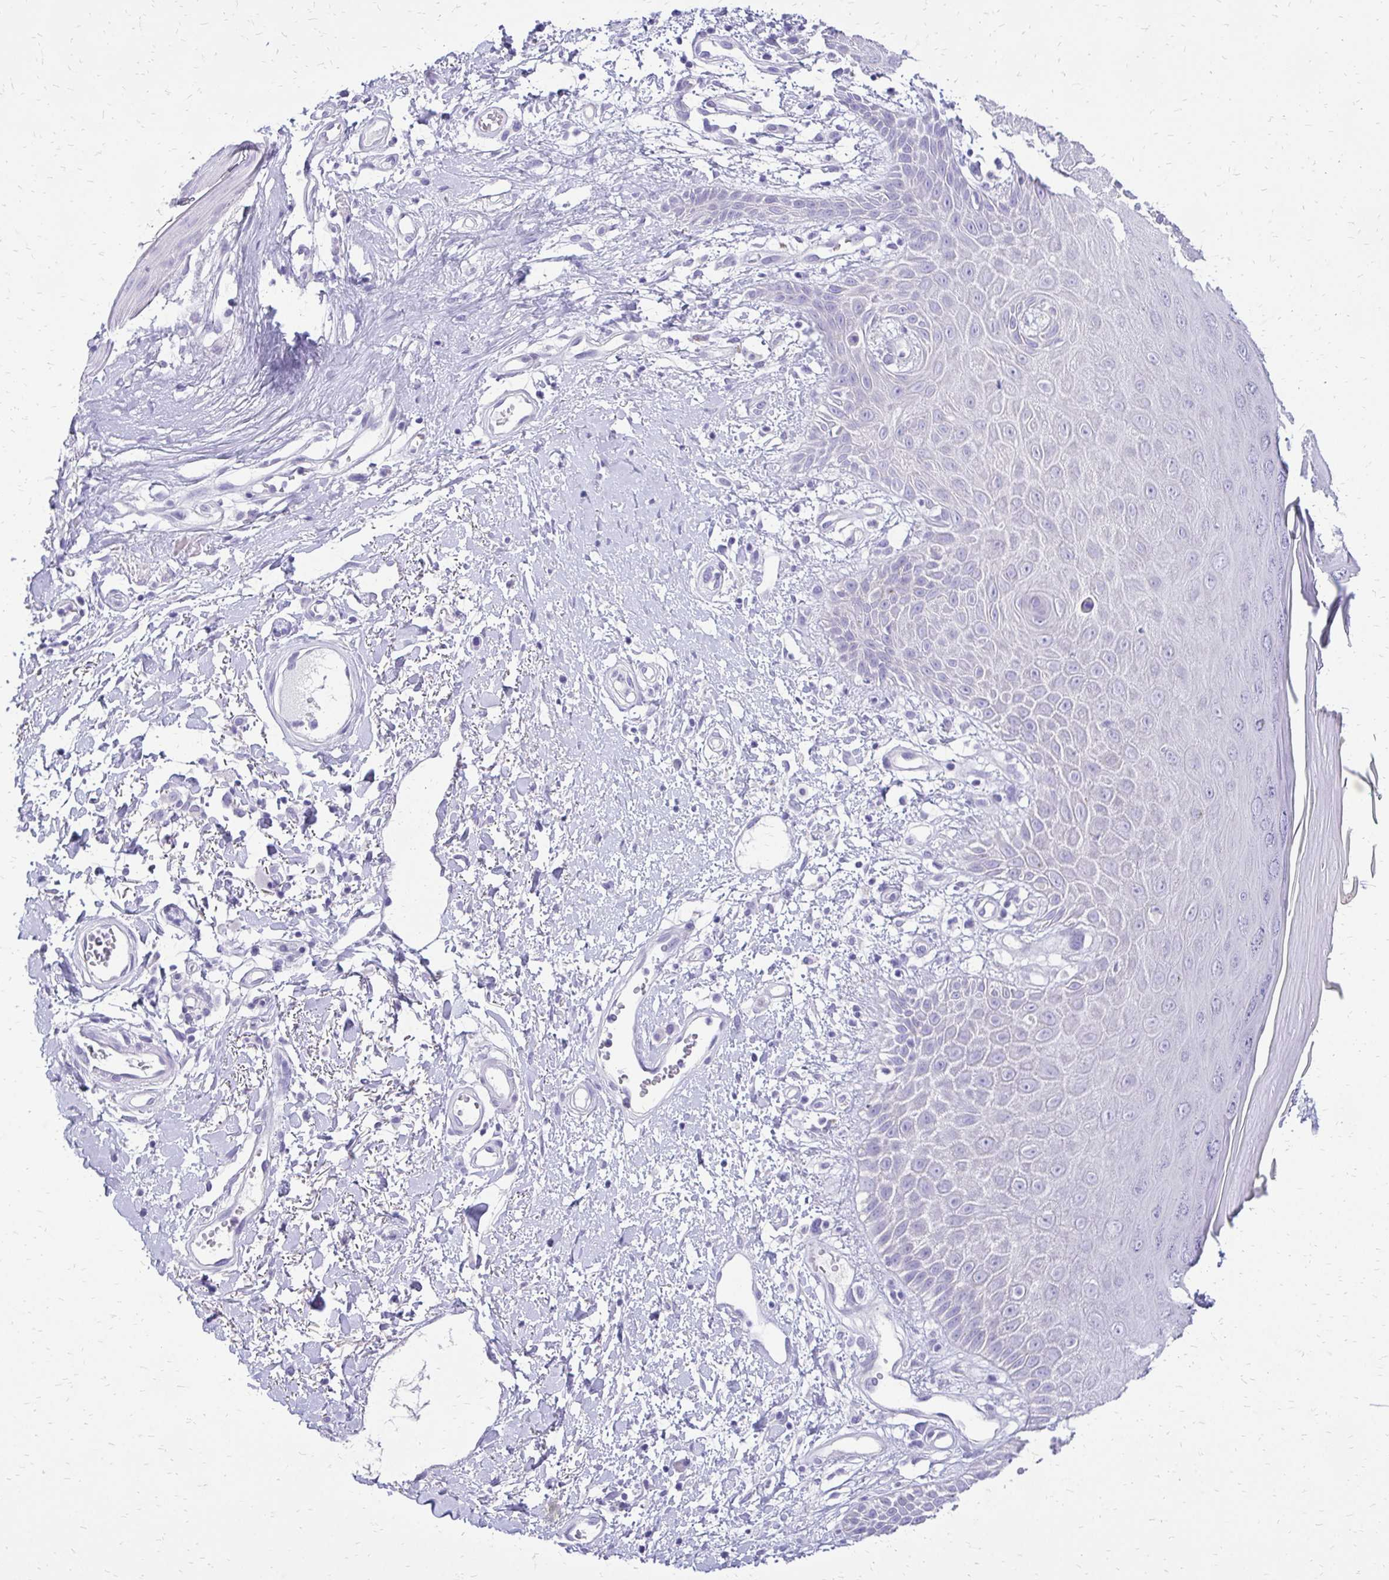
{"staining": {"intensity": "negative", "quantity": "none", "location": "none"}, "tissue": "skin", "cell_type": "Epidermal cells", "image_type": "normal", "snomed": [{"axis": "morphology", "description": "Normal tissue, NOS"}, {"axis": "topography", "description": "Anal"}, {"axis": "topography", "description": "Peripheral nerve tissue"}], "caption": "This is an IHC photomicrograph of normal human skin. There is no positivity in epidermal cells.", "gene": "SLC32A1", "patient": {"sex": "male", "age": 78}}